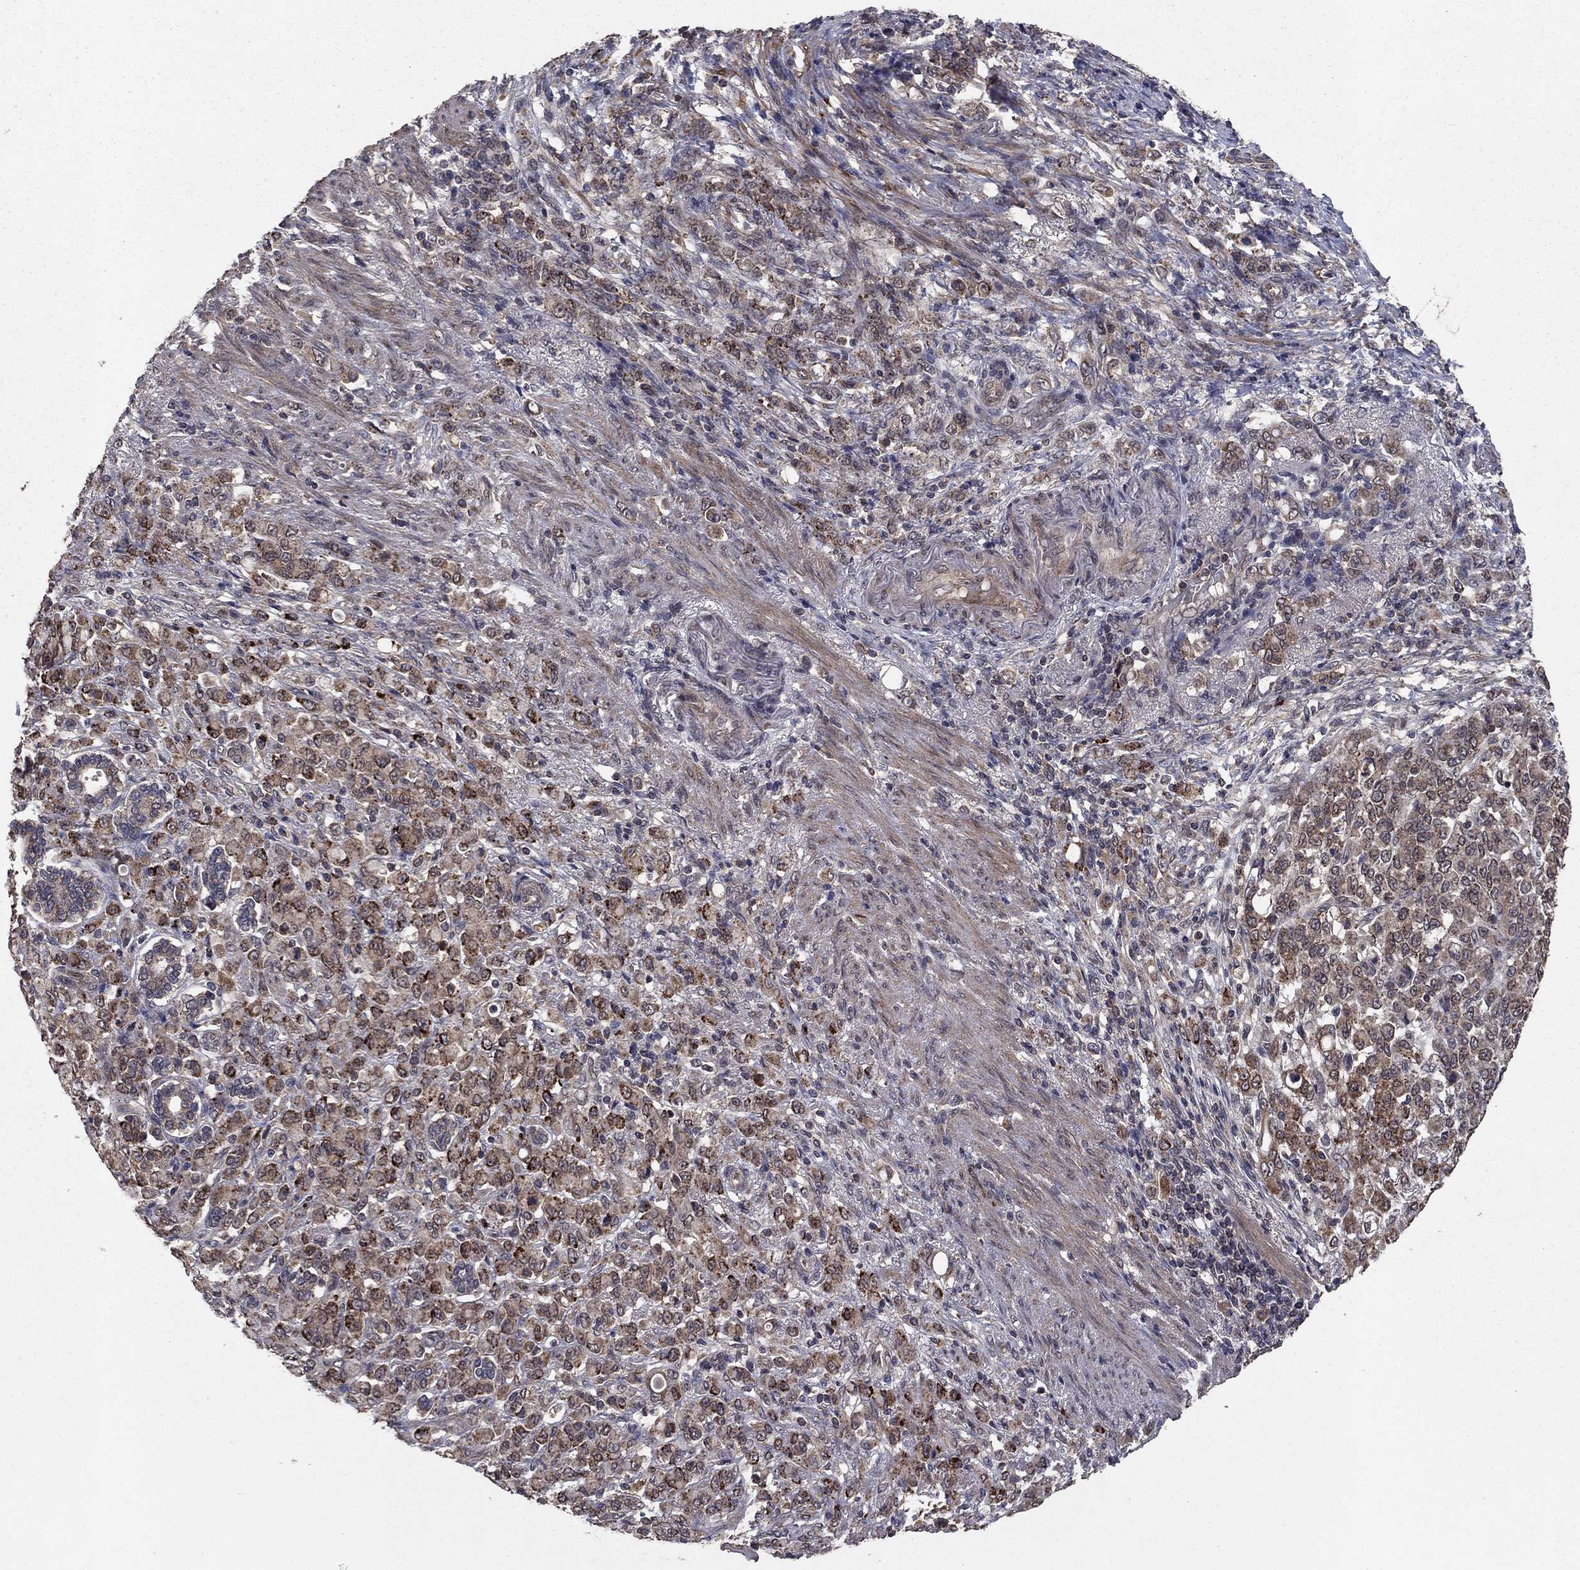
{"staining": {"intensity": "moderate", "quantity": "25%-75%", "location": "cytoplasmic/membranous"}, "tissue": "stomach cancer", "cell_type": "Tumor cells", "image_type": "cancer", "snomed": [{"axis": "morphology", "description": "Normal tissue, NOS"}, {"axis": "morphology", "description": "Adenocarcinoma, NOS"}, {"axis": "topography", "description": "Stomach"}], "caption": "The micrograph shows staining of stomach adenocarcinoma, revealing moderate cytoplasmic/membranous protein staining (brown color) within tumor cells. (DAB (3,3'-diaminobenzidine) = brown stain, brightfield microscopy at high magnification).", "gene": "DHRS1", "patient": {"sex": "female", "age": 79}}